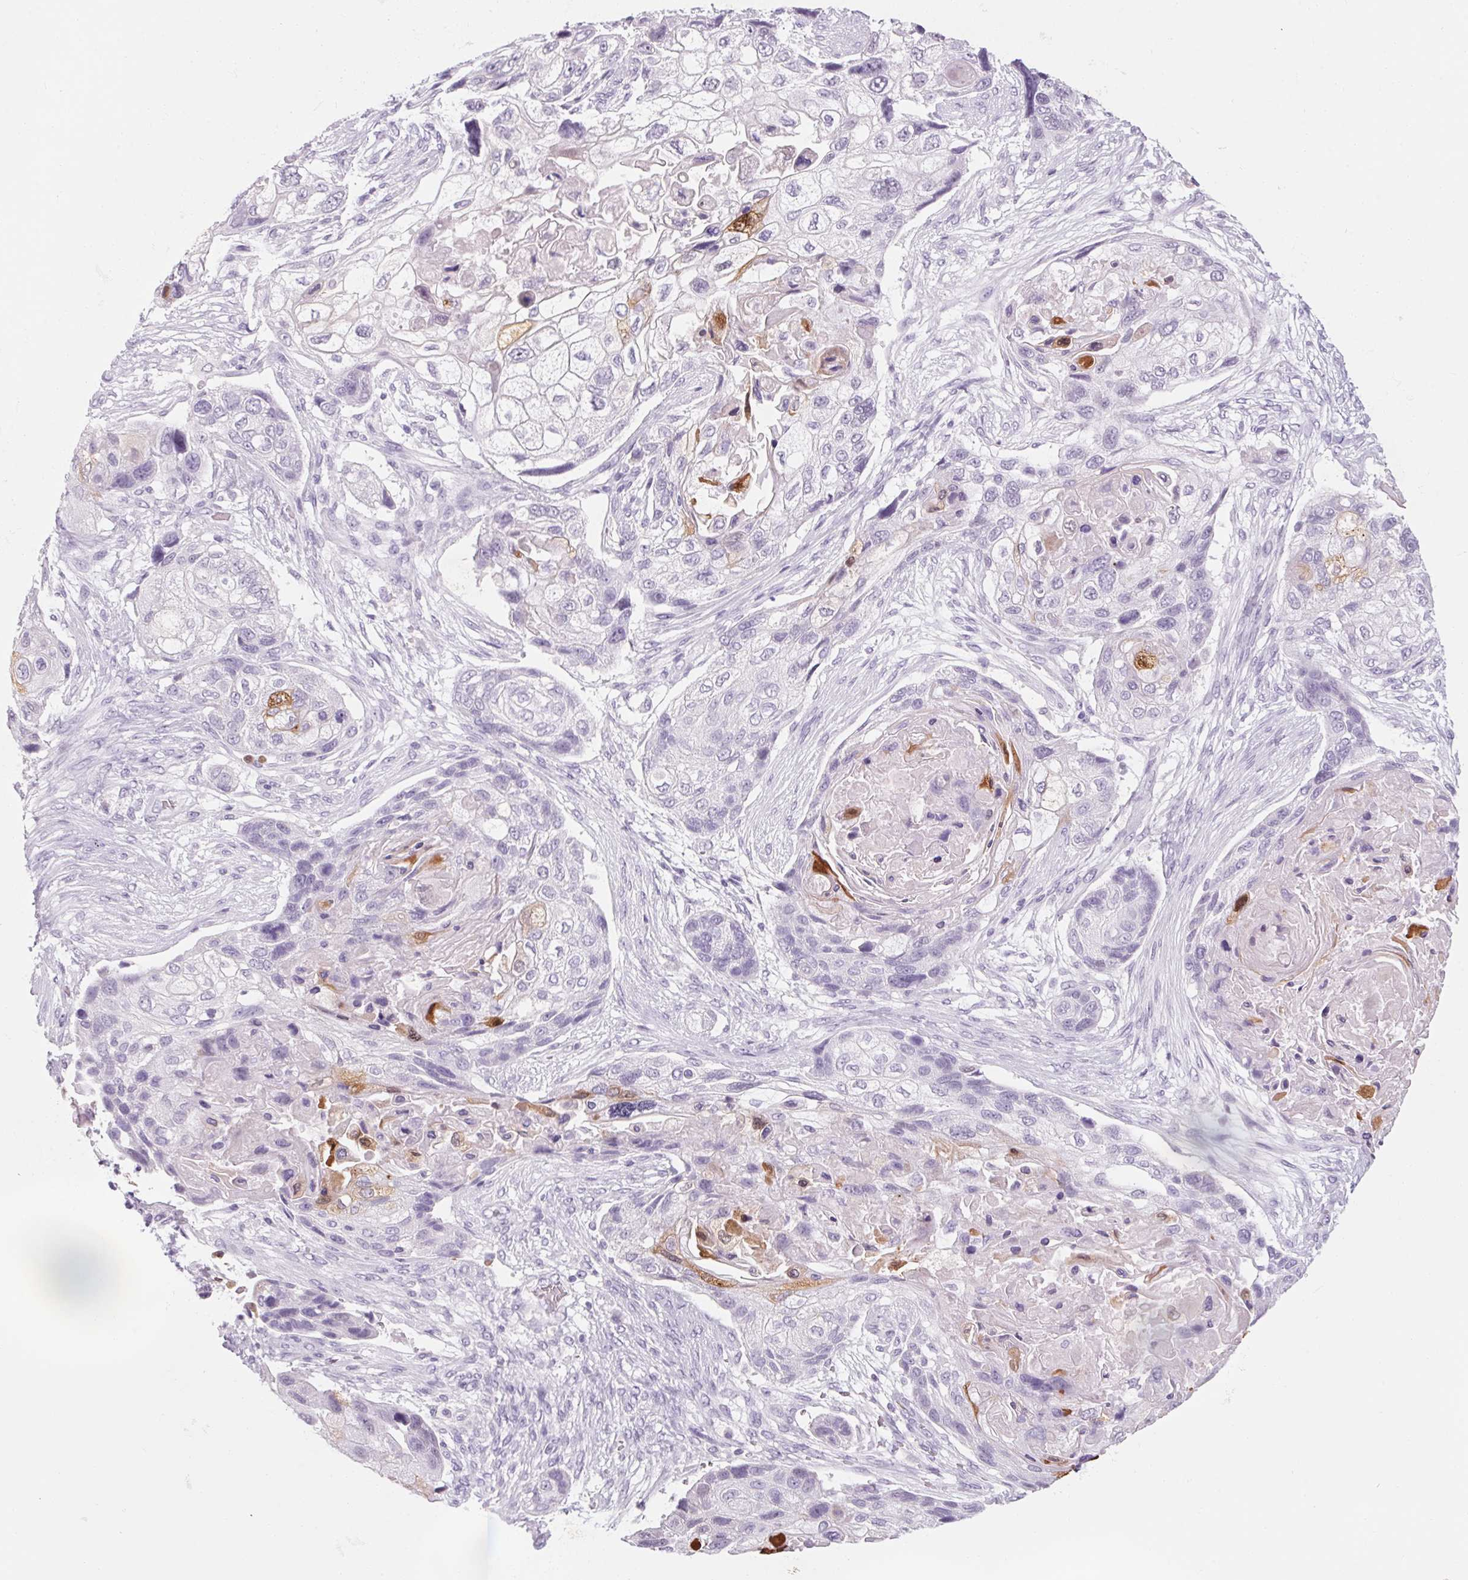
{"staining": {"intensity": "negative", "quantity": "none", "location": "none"}, "tissue": "lung cancer", "cell_type": "Tumor cells", "image_type": "cancer", "snomed": [{"axis": "morphology", "description": "Squamous cell carcinoma, NOS"}, {"axis": "topography", "description": "Lung"}], "caption": "High magnification brightfield microscopy of lung cancer stained with DAB (brown) and counterstained with hematoxylin (blue): tumor cells show no significant expression. The staining was performed using DAB to visualize the protein expression in brown, while the nuclei were stained in blue with hematoxylin (Magnification: 20x).", "gene": "RPTN", "patient": {"sex": "male", "age": 69}}